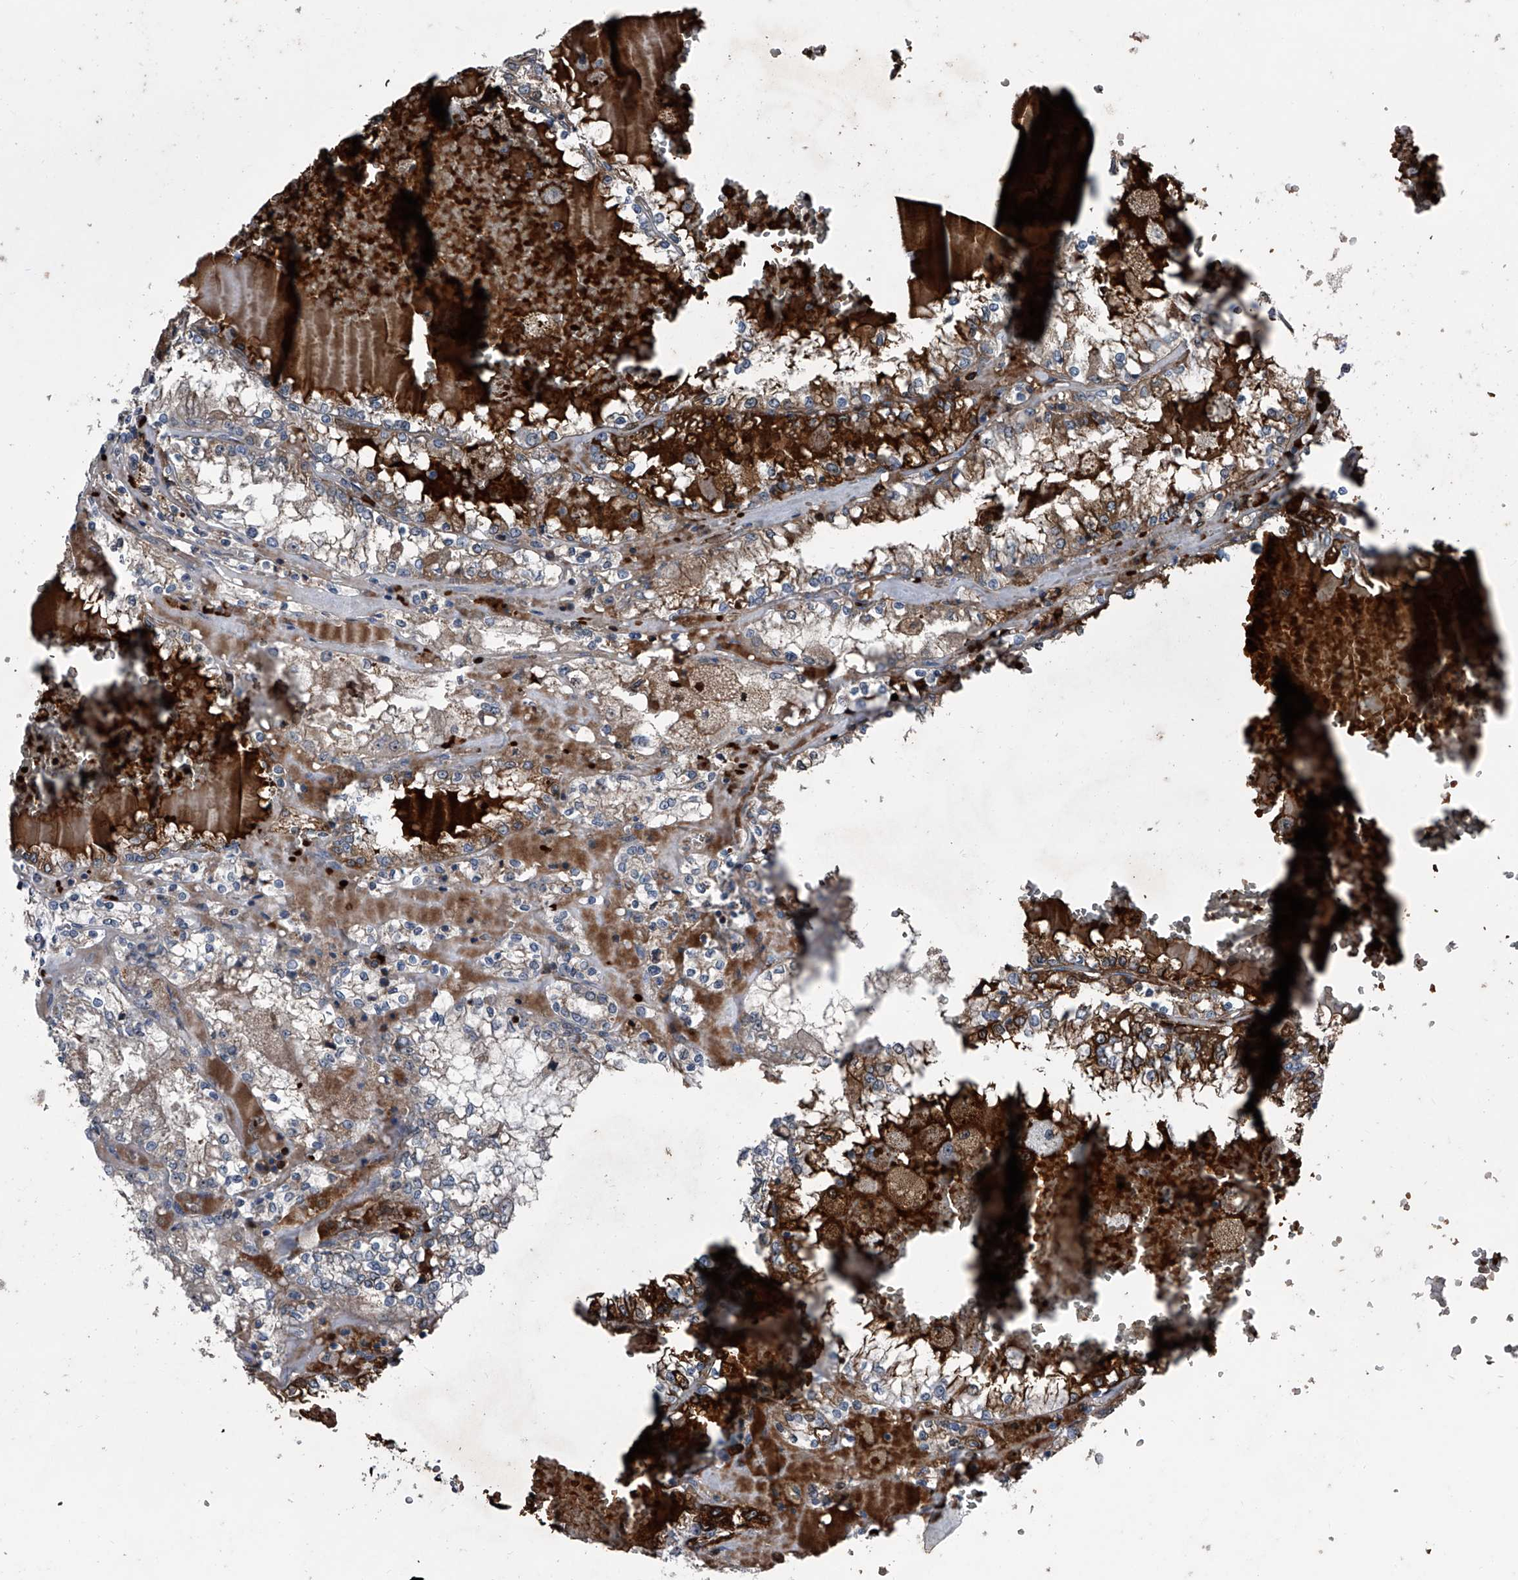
{"staining": {"intensity": "moderate", "quantity": "25%-75%", "location": "cytoplasmic/membranous"}, "tissue": "renal cancer", "cell_type": "Tumor cells", "image_type": "cancer", "snomed": [{"axis": "morphology", "description": "Adenocarcinoma, NOS"}, {"axis": "topography", "description": "Kidney"}], "caption": "Adenocarcinoma (renal) stained with a brown dye exhibits moderate cytoplasmic/membranous positive staining in about 25%-75% of tumor cells.", "gene": "CEP85L", "patient": {"sex": "female", "age": 56}}